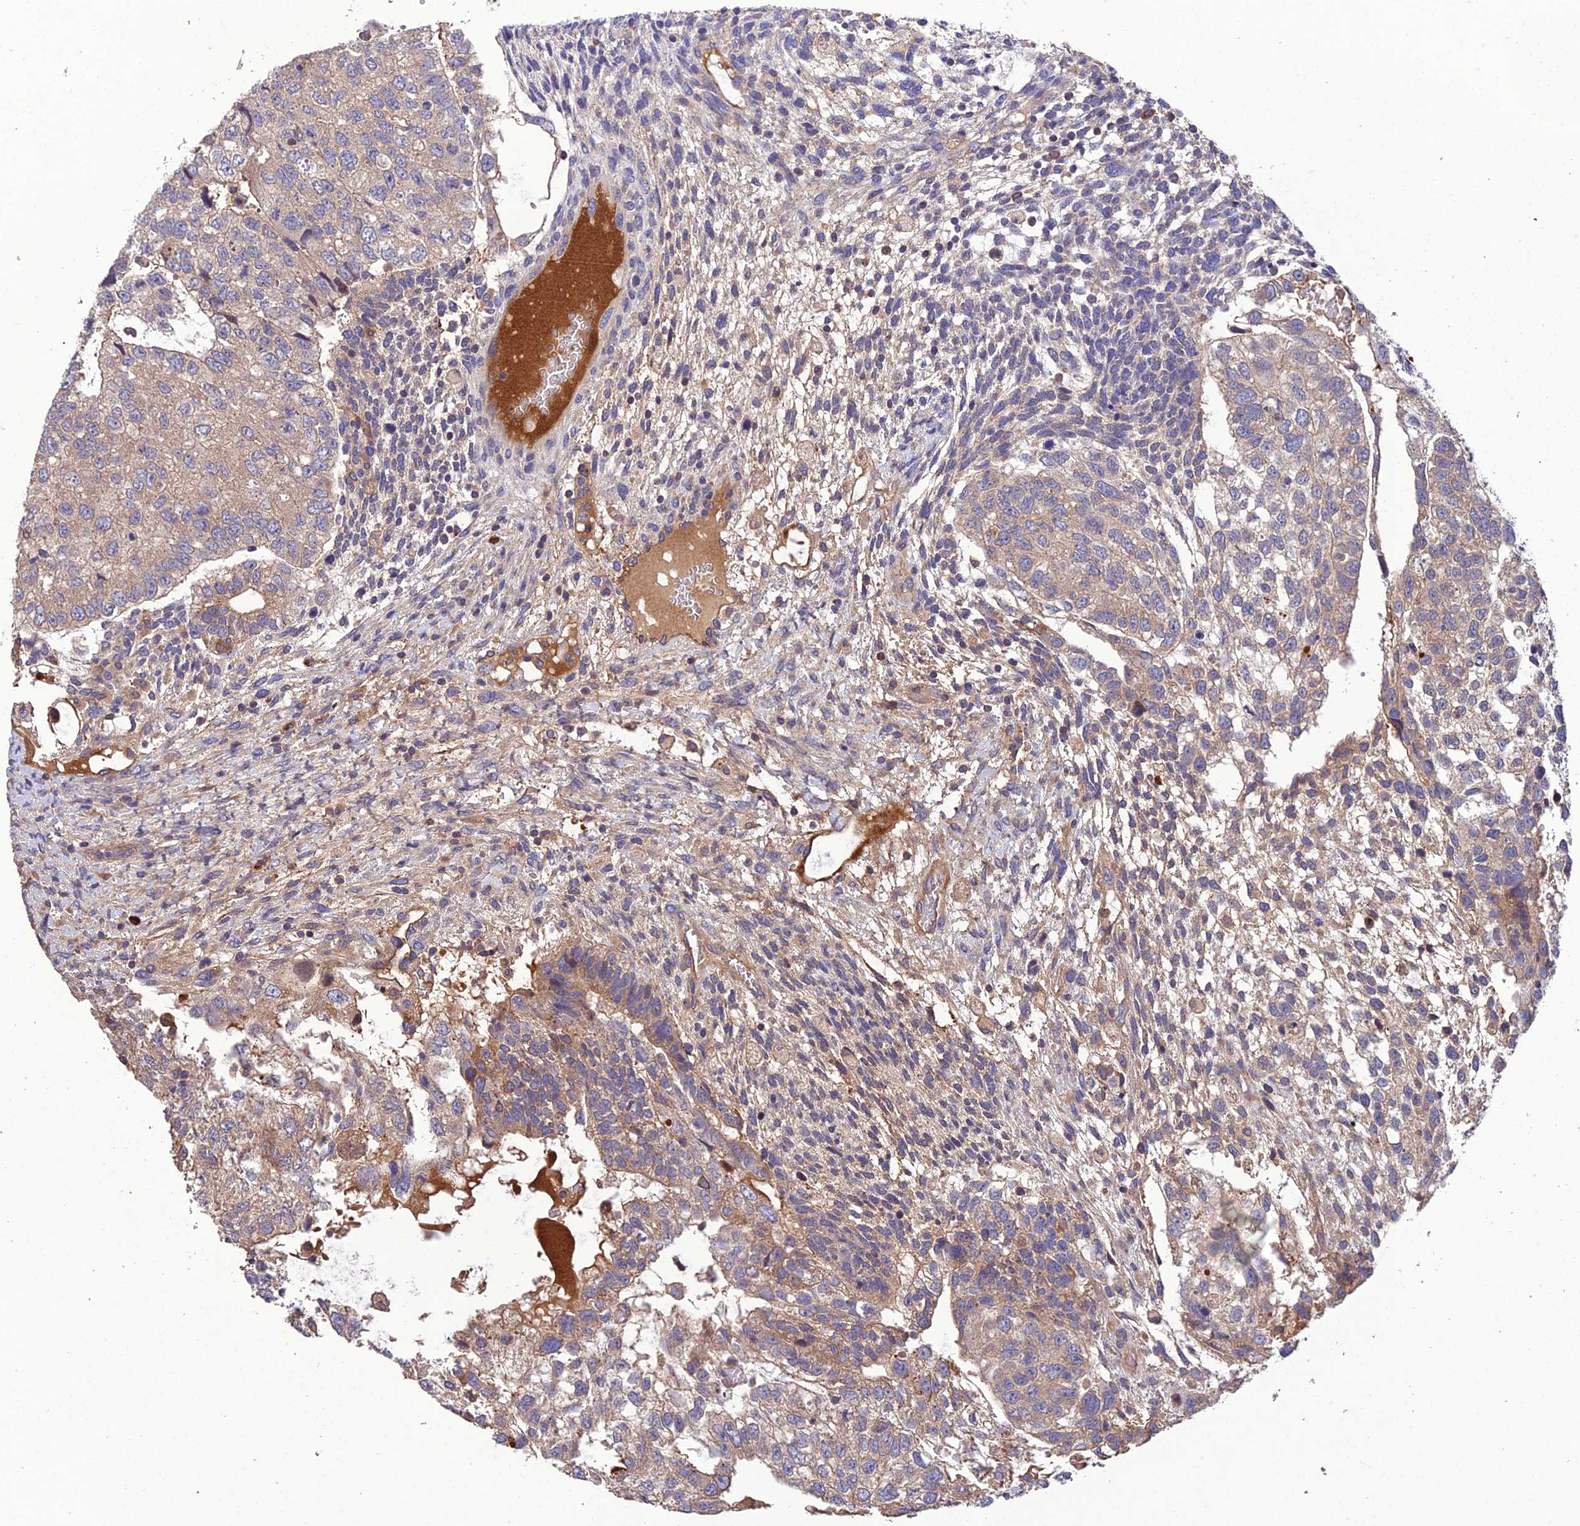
{"staining": {"intensity": "weak", "quantity": "<25%", "location": "cytoplasmic/membranous"}, "tissue": "testis cancer", "cell_type": "Tumor cells", "image_type": "cancer", "snomed": [{"axis": "morphology", "description": "Normal tissue, NOS"}, {"axis": "morphology", "description": "Carcinoma, Embryonal, NOS"}, {"axis": "topography", "description": "Testis"}], "caption": "This photomicrograph is of testis embryonal carcinoma stained with immunohistochemistry (IHC) to label a protein in brown with the nuclei are counter-stained blue. There is no staining in tumor cells. (DAB (3,3'-diaminobenzidine) immunohistochemistry (IHC), high magnification).", "gene": "MIOS", "patient": {"sex": "male", "age": 36}}